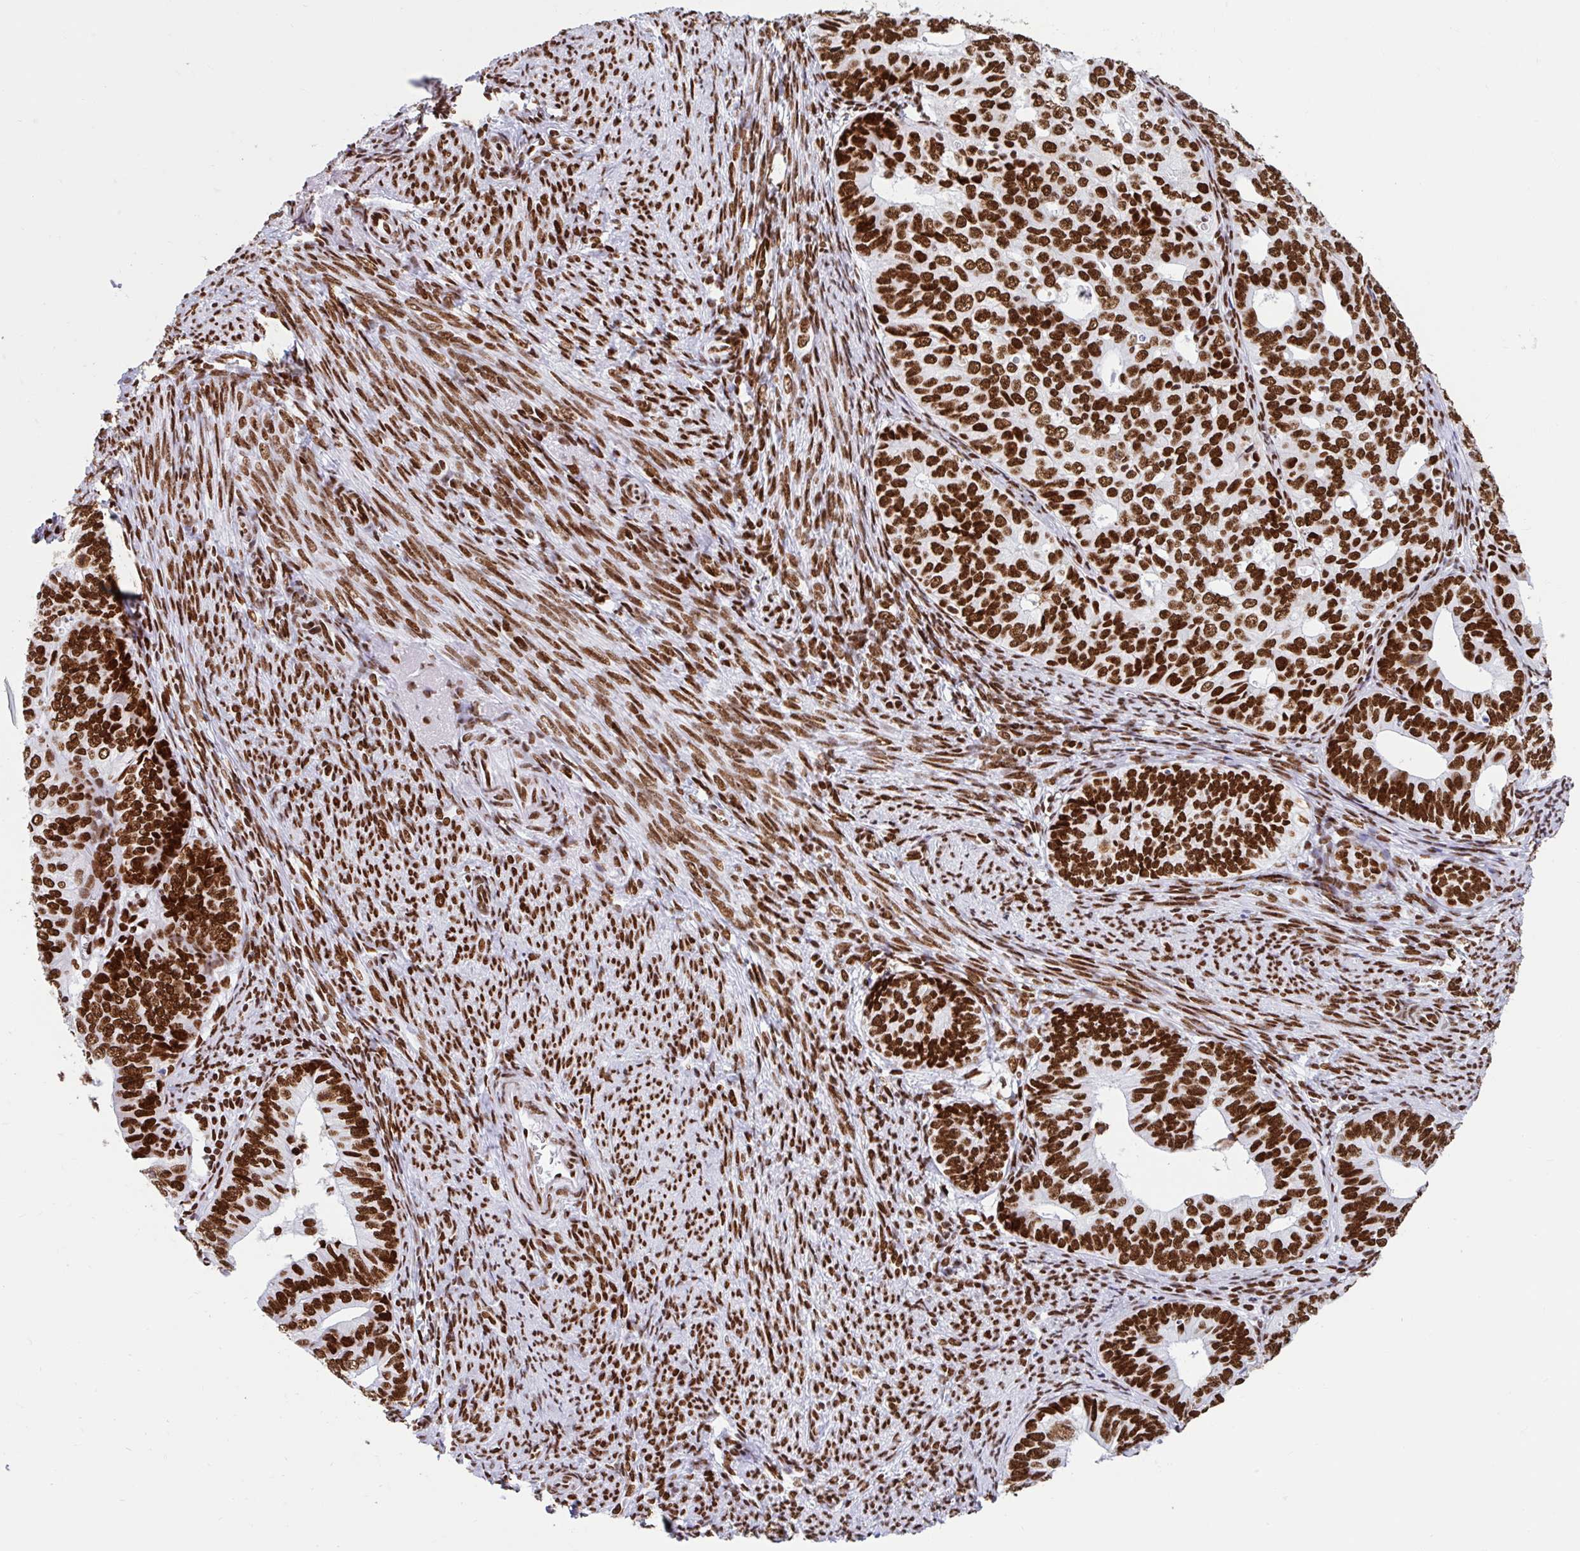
{"staining": {"intensity": "strong", "quantity": ">75%", "location": "nuclear"}, "tissue": "endometrial cancer", "cell_type": "Tumor cells", "image_type": "cancer", "snomed": [{"axis": "morphology", "description": "Adenocarcinoma, NOS"}, {"axis": "topography", "description": "Endometrium"}], "caption": "High-power microscopy captured an immunohistochemistry photomicrograph of adenocarcinoma (endometrial), revealing strong nuclear staining in approximately >75% of tumor cells.", "gene": "KHDRBS1", "patient": {"sex": "female", "age": 56}}